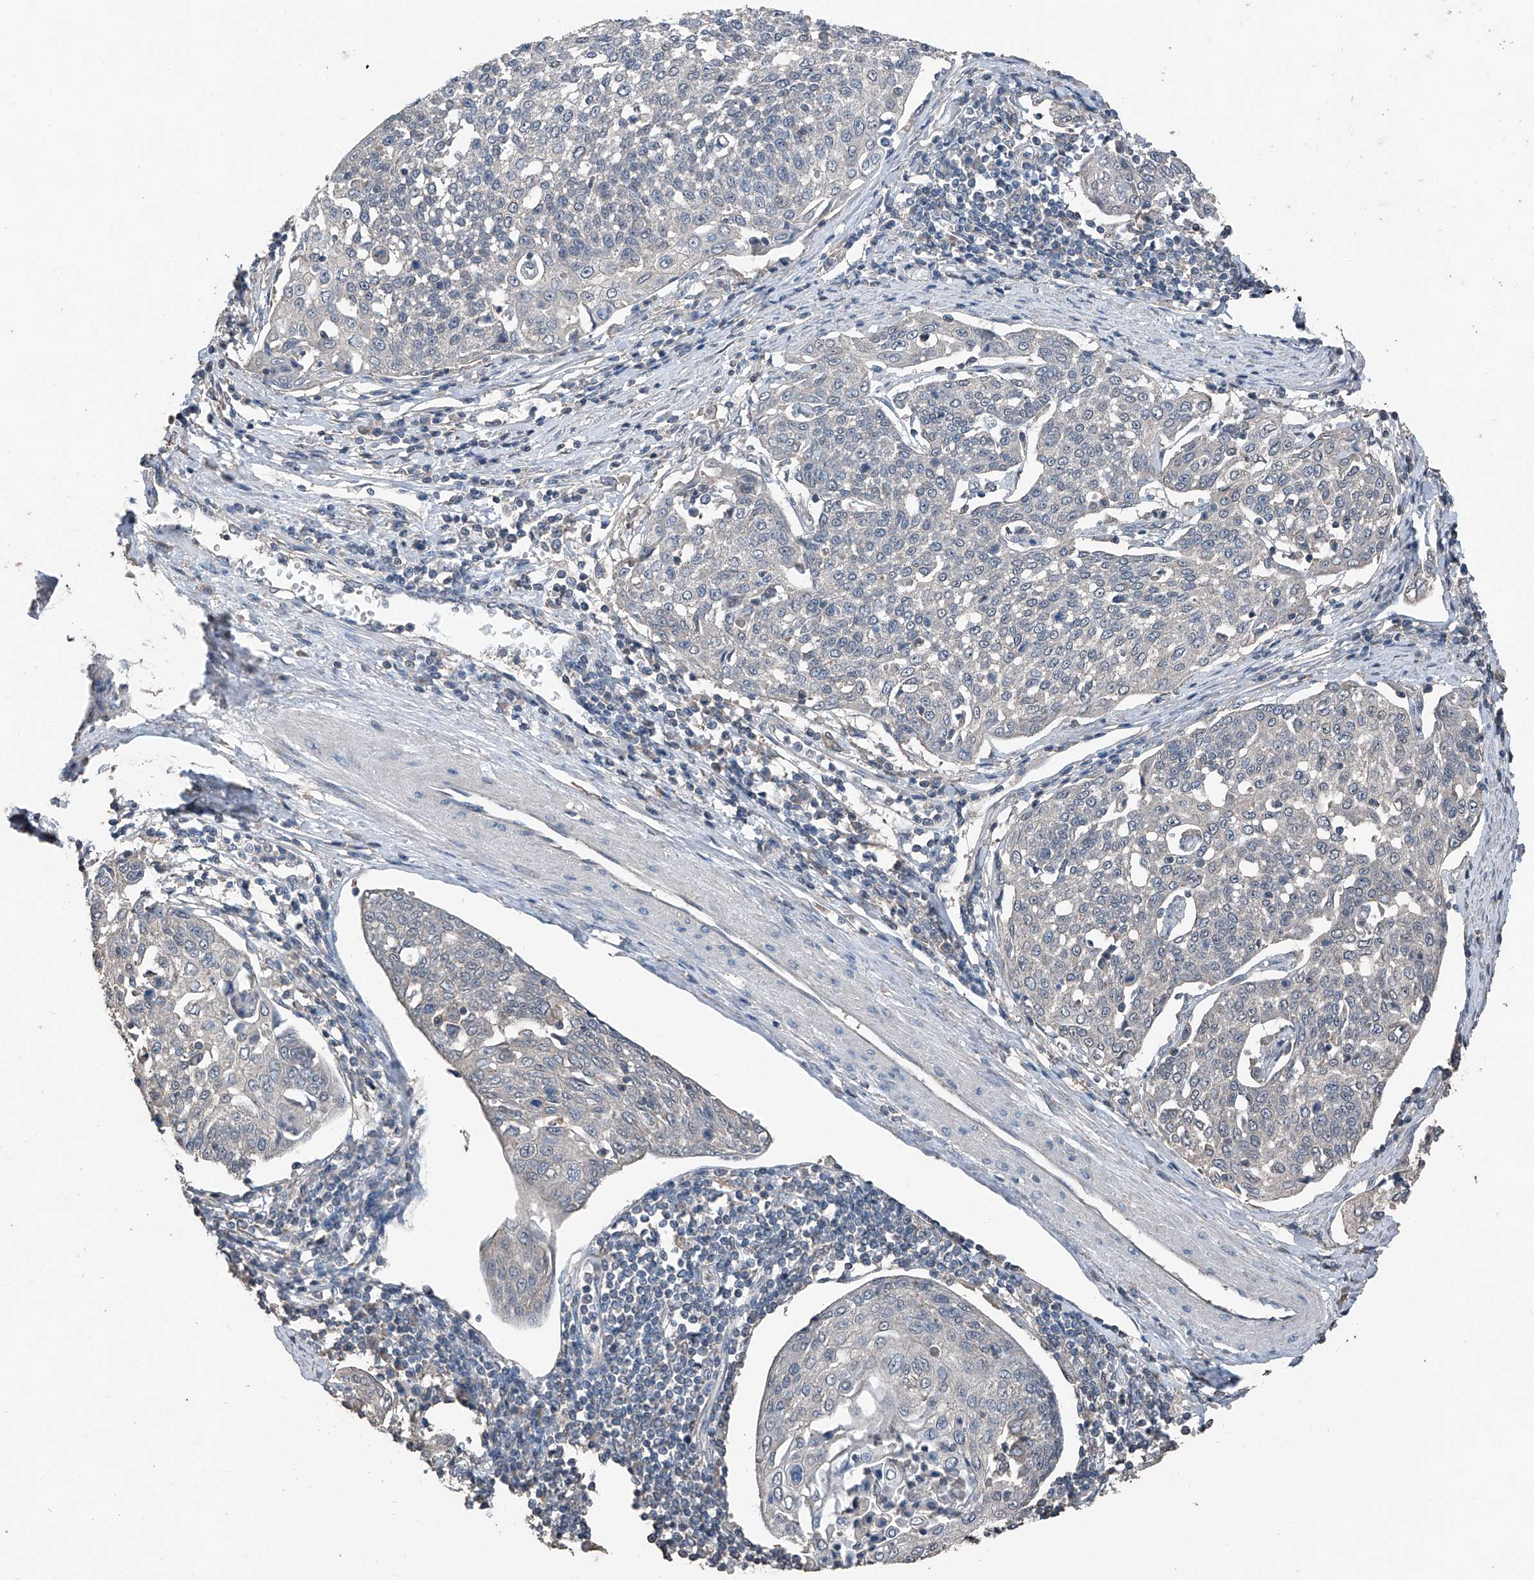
{"staining": {"intensity": "negative", "quantity": "none", "location": "none"}, "tissue": "cervical cancer", "cell_type": "Tumor cells", "image_type": "cancer", "snomed": [{"axis": "morphology", "description": "Squamous cell carcinoma, NOS"}, {"axis": "topography", "description": "Cervix"}], "caption": "Immunohistochemical staining of cervical squamous cell carcinoma reveals no significant positivity in tumor cells.", "gene": "MAMLD1", "patient": {"sex": "female", "age": 34}}